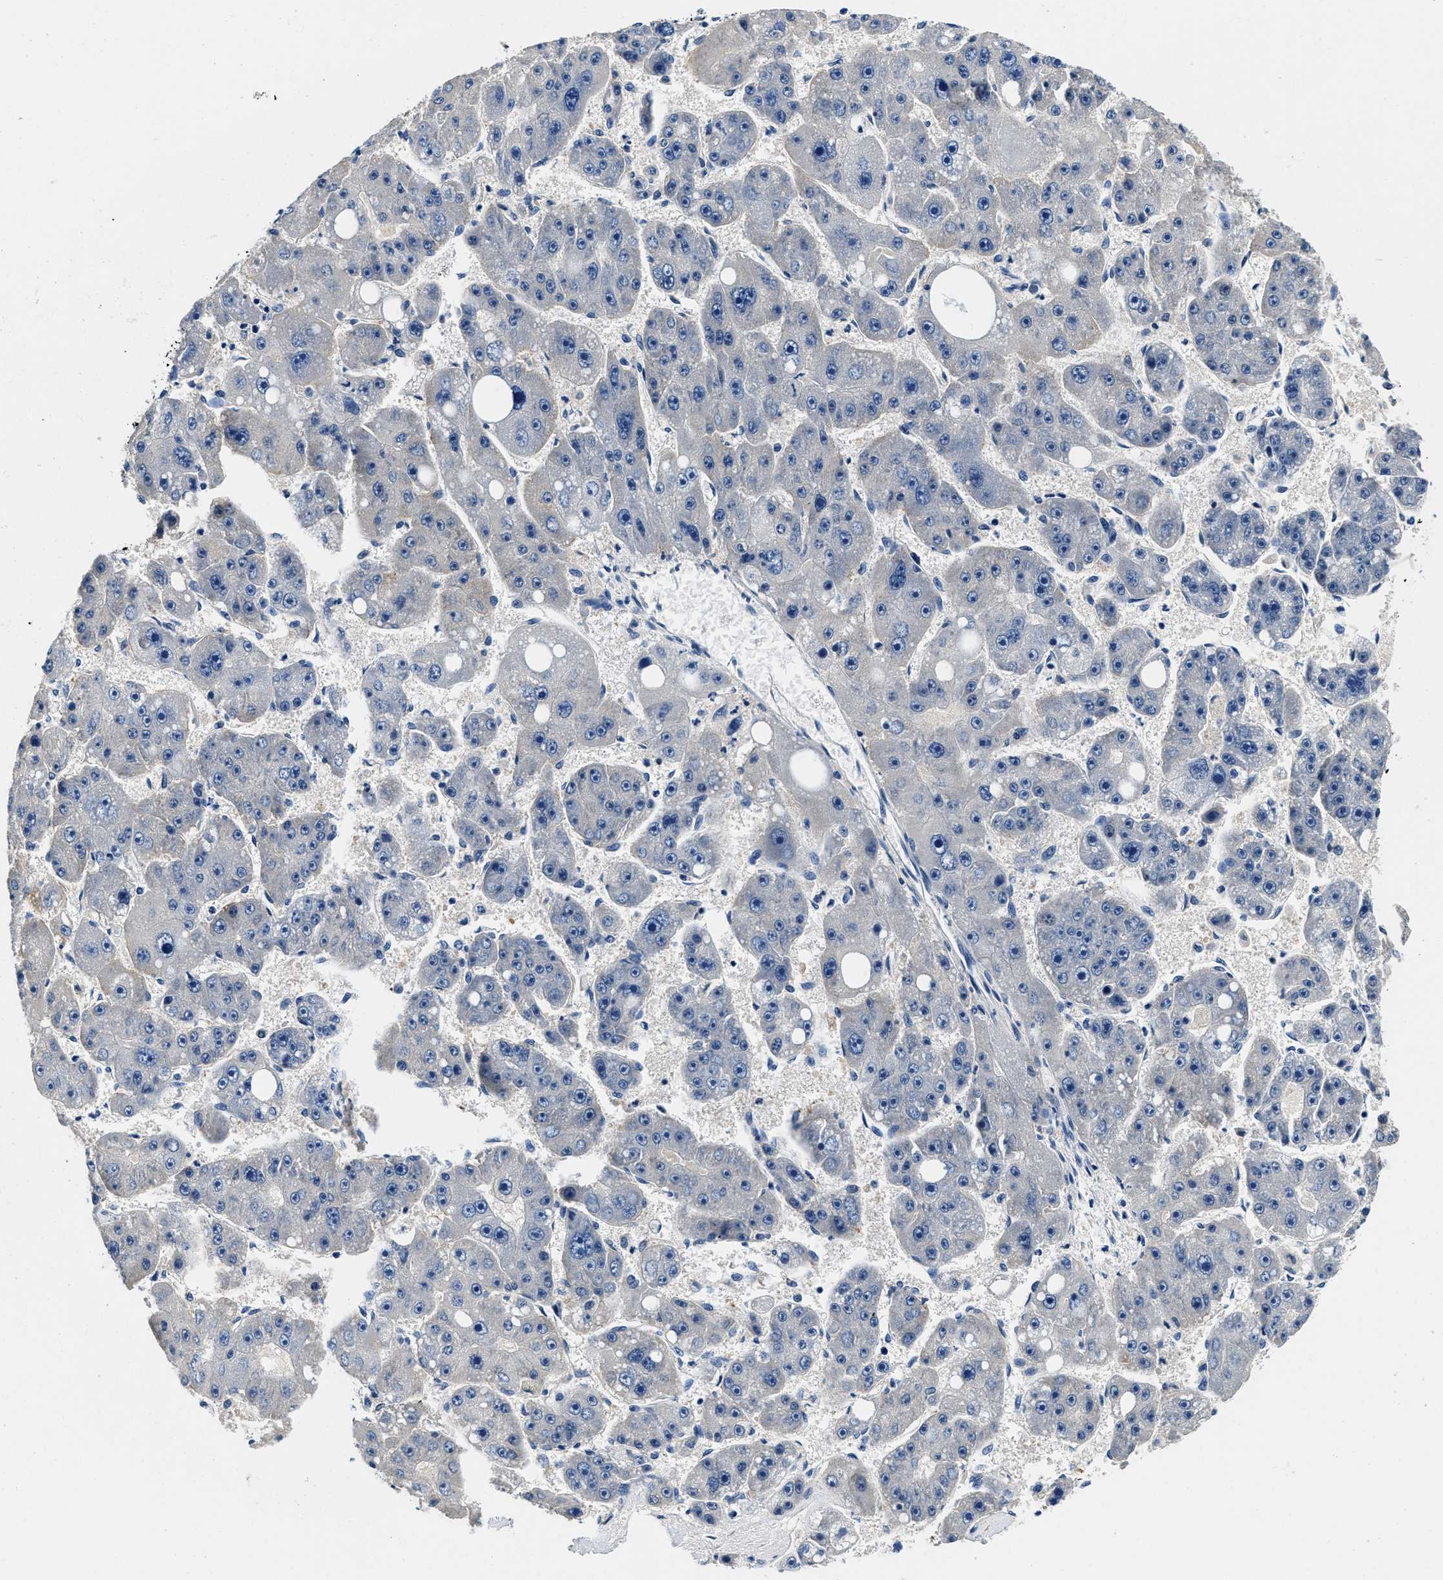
{"staining": {"intensity": "negative", "quantity": "none", "location": "none"}, "tissue": "liver cancer", "cell_type": "Tumor cells", "image_type": "cancer", "snomed": [{"axis": "morphology", "description": "Carcinoma, Hepatocellular, NOS"}, {"axis": "topography", "description": "Liver"}], "caption": "This is an IHC histopathology image of human liver cancer. There is no expression in tumor cells.", "gene": "ZFAND3", "patient": {"sex": "female", "age": 61}}